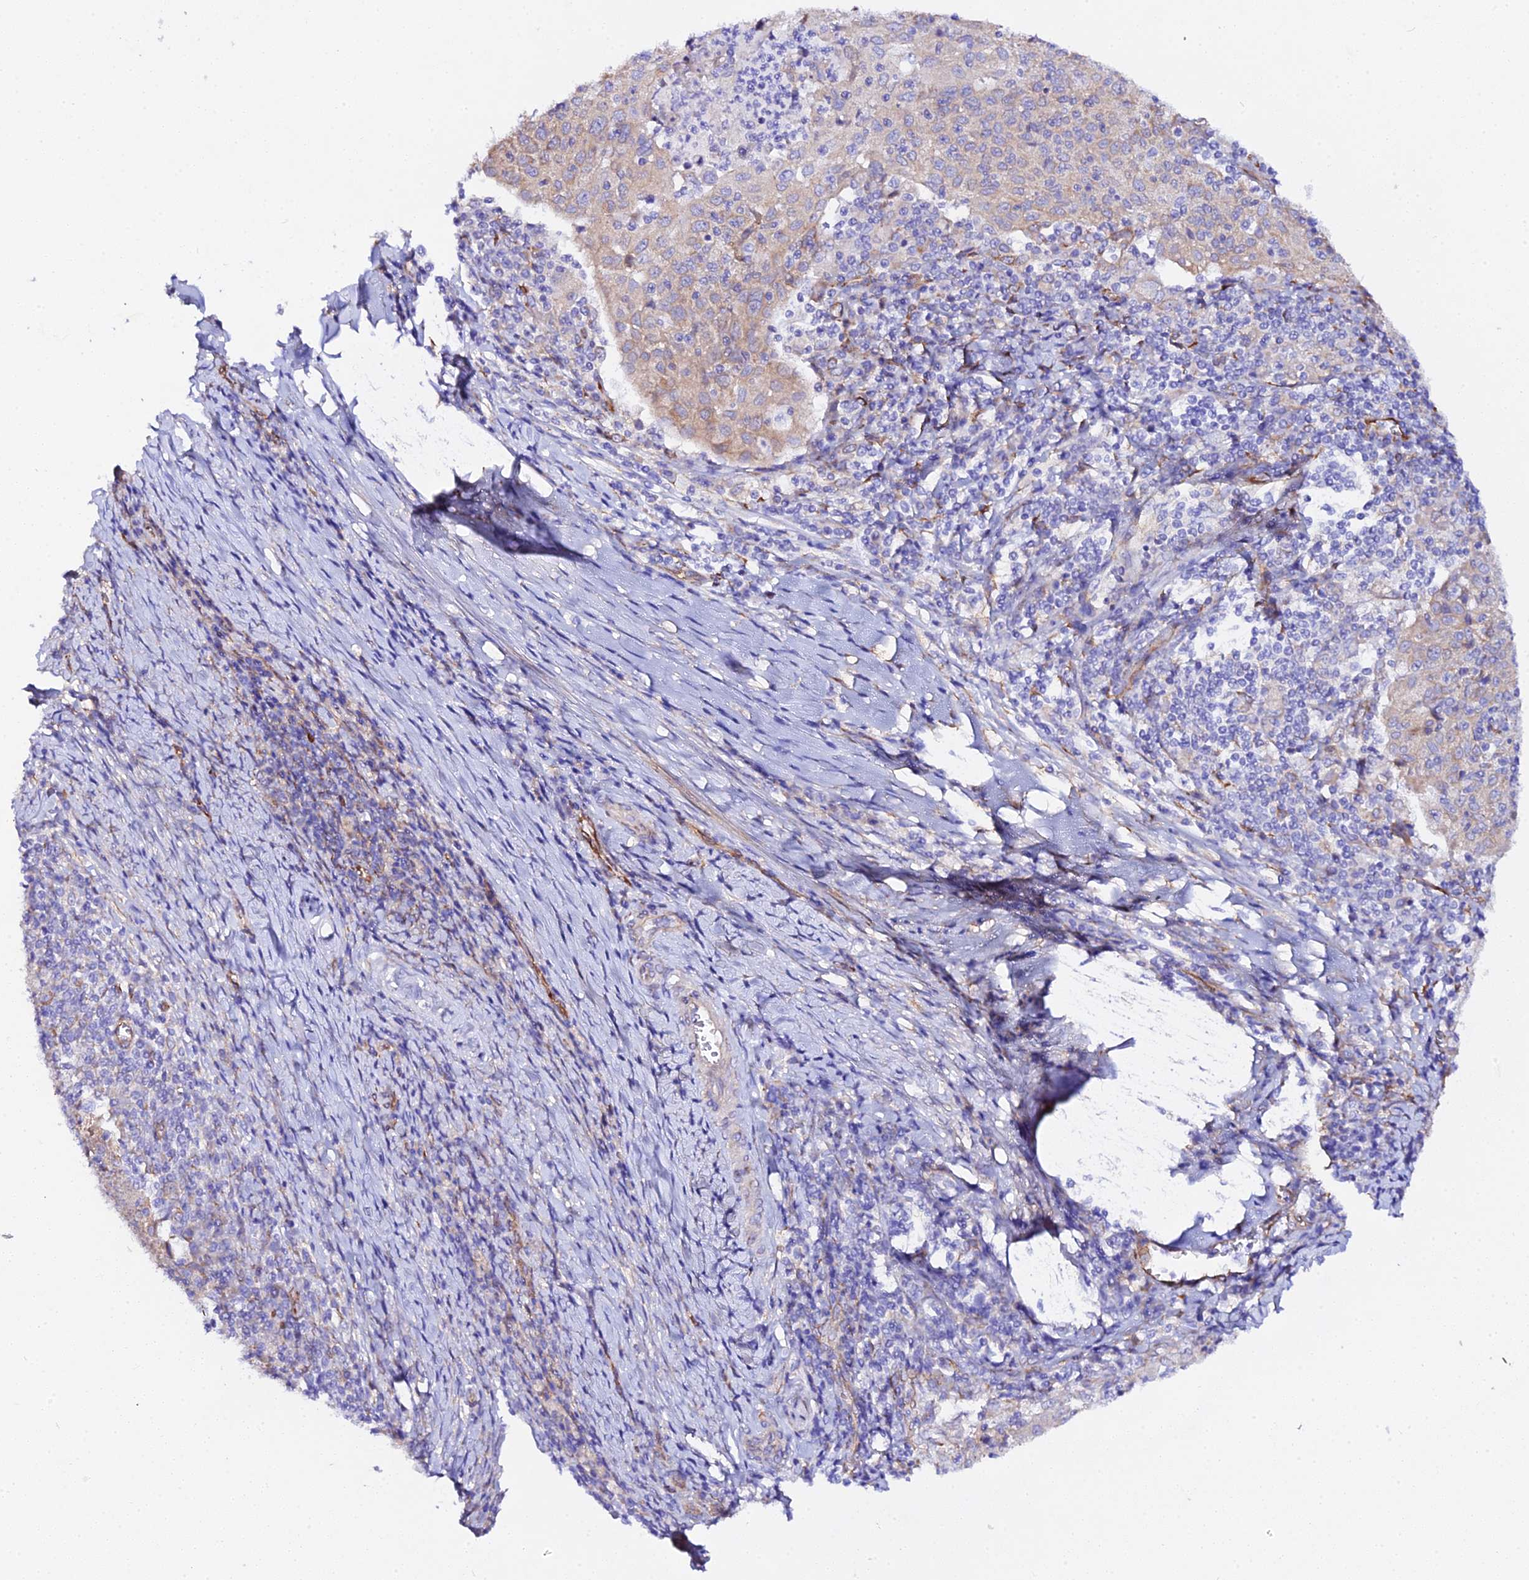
{"staining": {"intensity": "weak", "quantity": "<25%", "location": "cytoplasmic/membranous"}, "tissue": "cervical cancer", "cell_type": "Tumor cells", "image_type": "cancer", "snomed": [{"axis": "morphology", "description": "Squamous cell carcinoma, NOS"}, {"axis": "topography", "description": "Cervix"}], "caption": "Immunohistochemistry (IHC) of human cervical cancer exhibits no expression in tumor cells.", "gene": "CFAP45", "patient": {"sex": "female", "age": 52}}